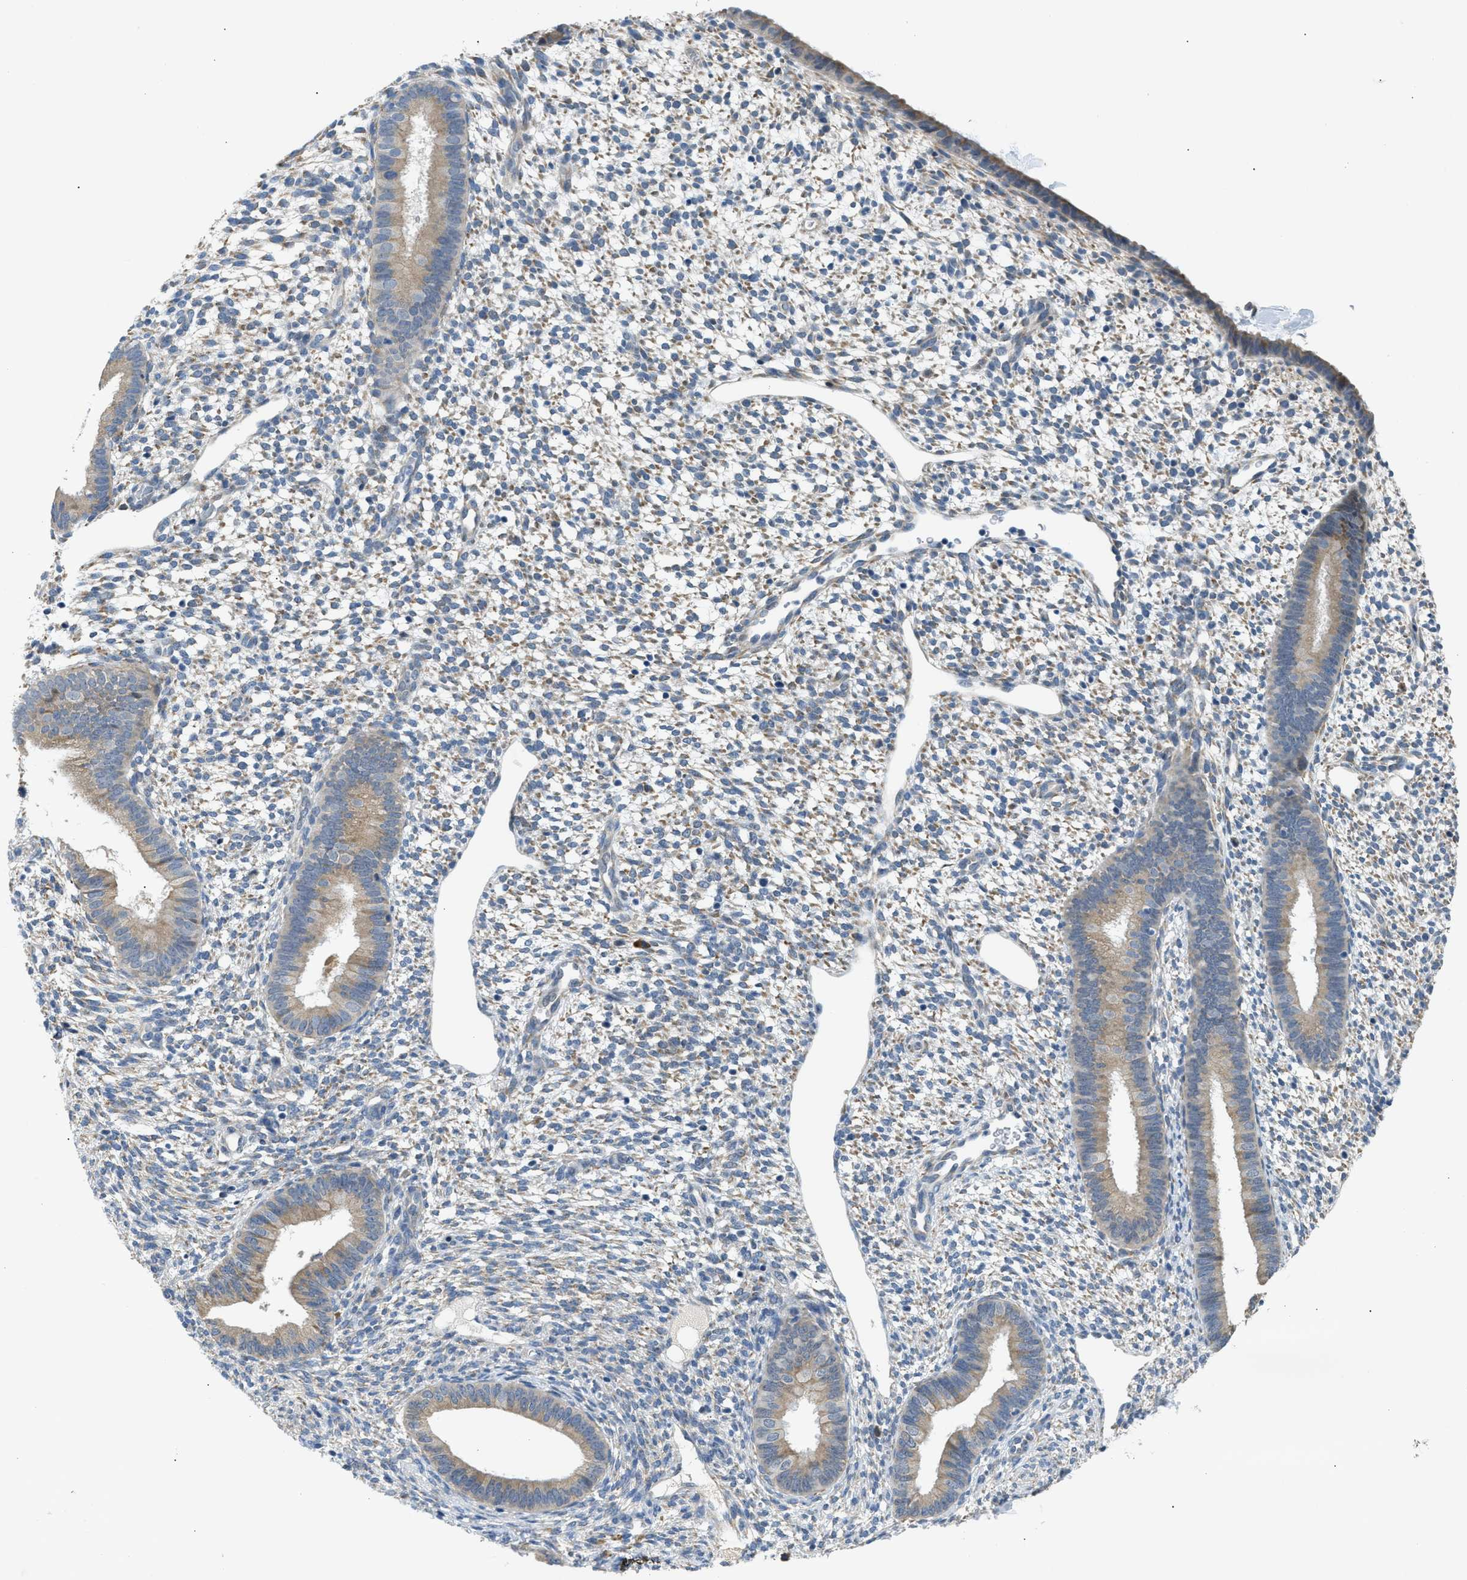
{"staining": {"intensity": "weak", "quantity": "25%-75%", "location": "cytoplasmic/membranous"}, "tissue": "endometrium", "cell_type": "Cells in endometrial stroma", "image_type": "normal", "snomed": [{"axis": "morphology", "description": "Normal tissue, NOS"}, {"axis": "topography", "description": "Endometrium"}], "caption": "A photomicrograph showing weak cytoplasmic/membranous staining in about 25%-75% of cells in endometrial stroma in unremarkable endometrium, as visualized by brown immunohistochemical staining.", "gene": "KCNC2", "patient": {"sex": "female", "age": 46}}